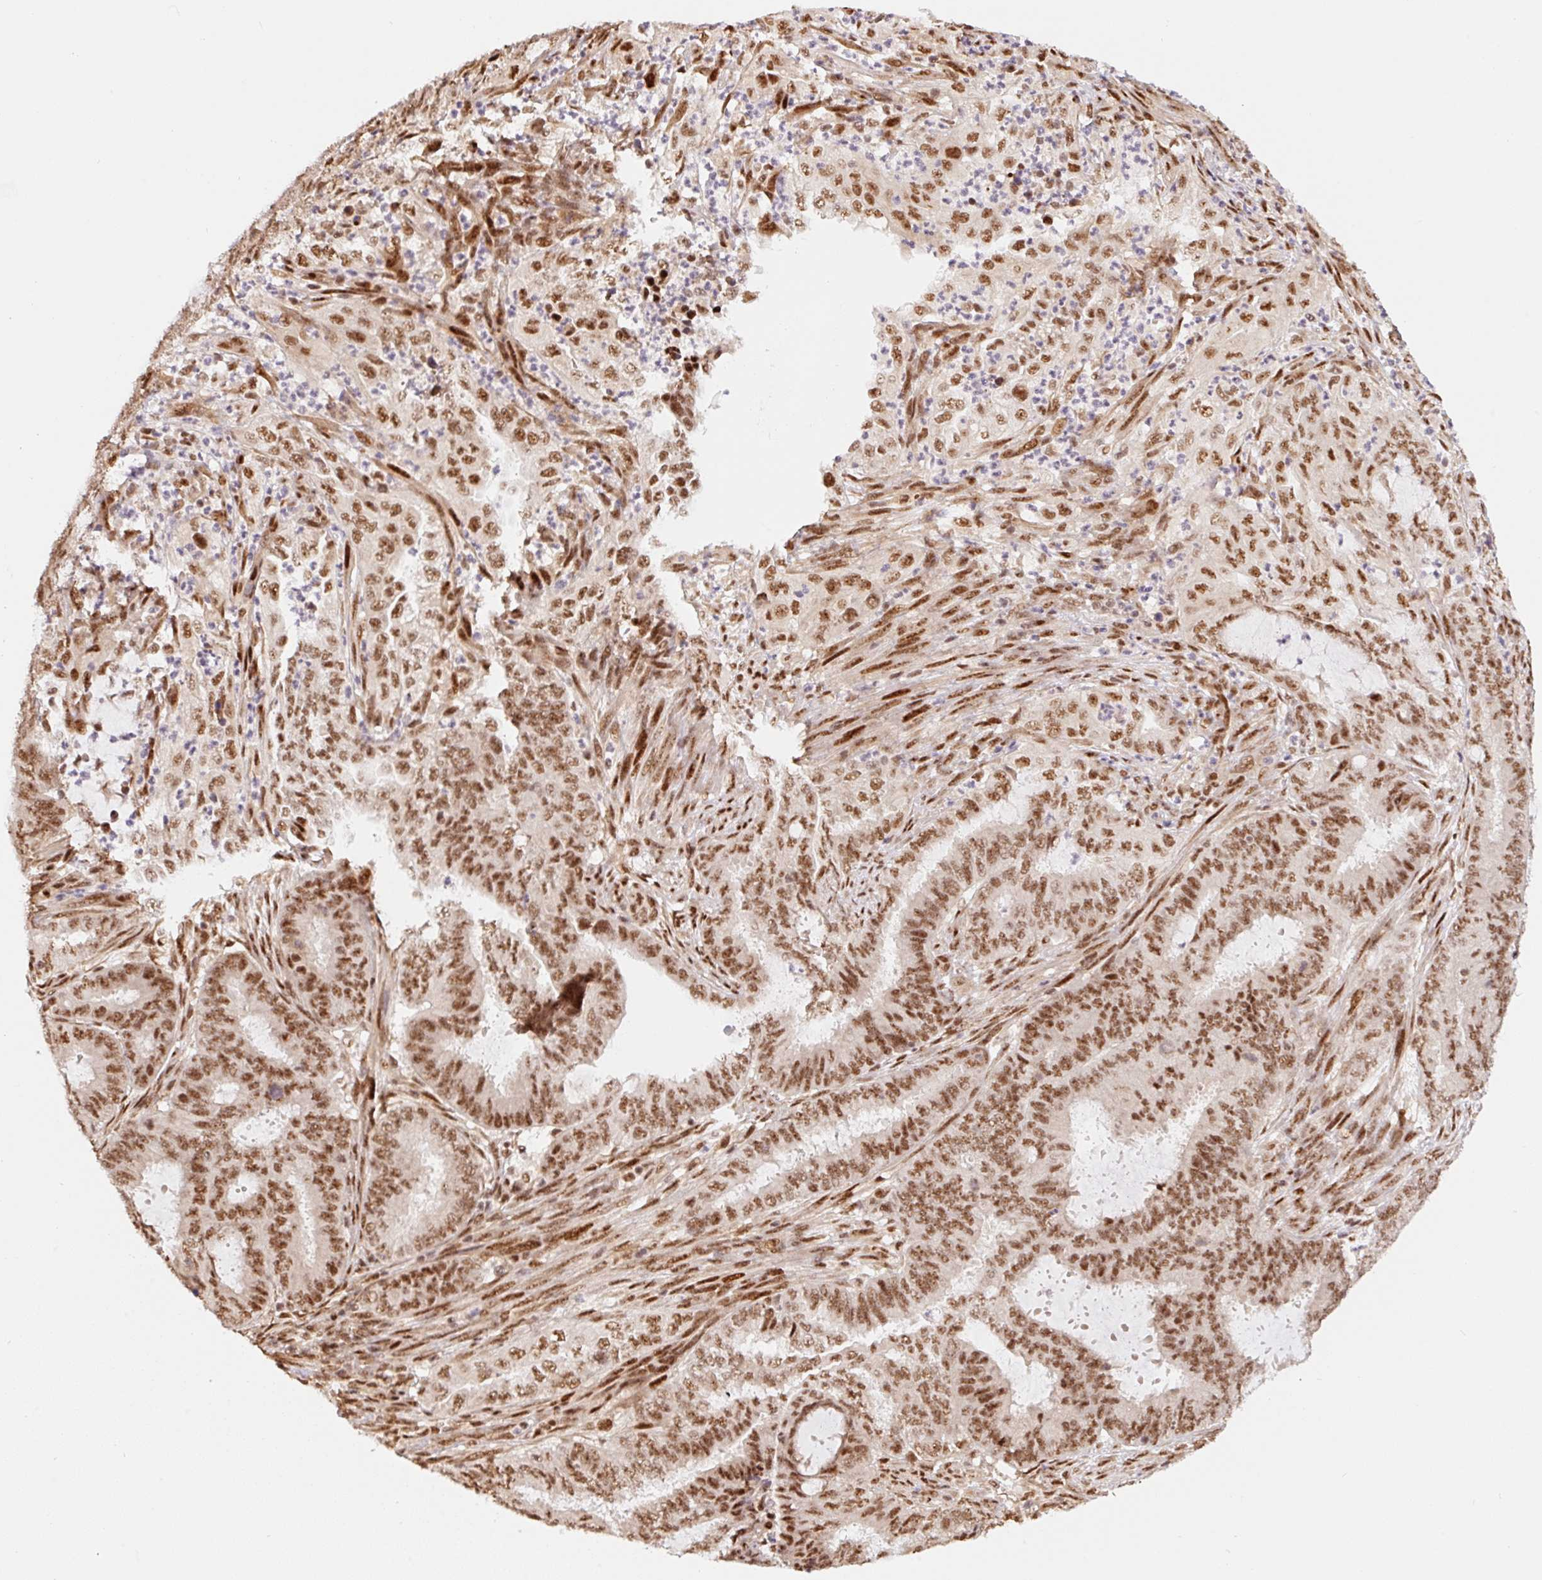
{"staining": {"intensity": "moderate", "quantity": ">75%", "location": "nuclear"}, "tissue": "endometrial cancer", "cell_type": "Tumor cells", "image_type": "cancer", "snomed": [{"axis": "morphology", "description": "Adenocarcinoma, NOS"}, {"axis": "topography", "description": "Endometrium"}], "caption": "This micrograph exhibits immunohistochemistry (IHC) staining of human endometrial cancer, with medium moderate nuclear expression in approximately >75% of tumor cells.", "gene": "INTS8", "patient": {"sex": "female", "age": 51}}